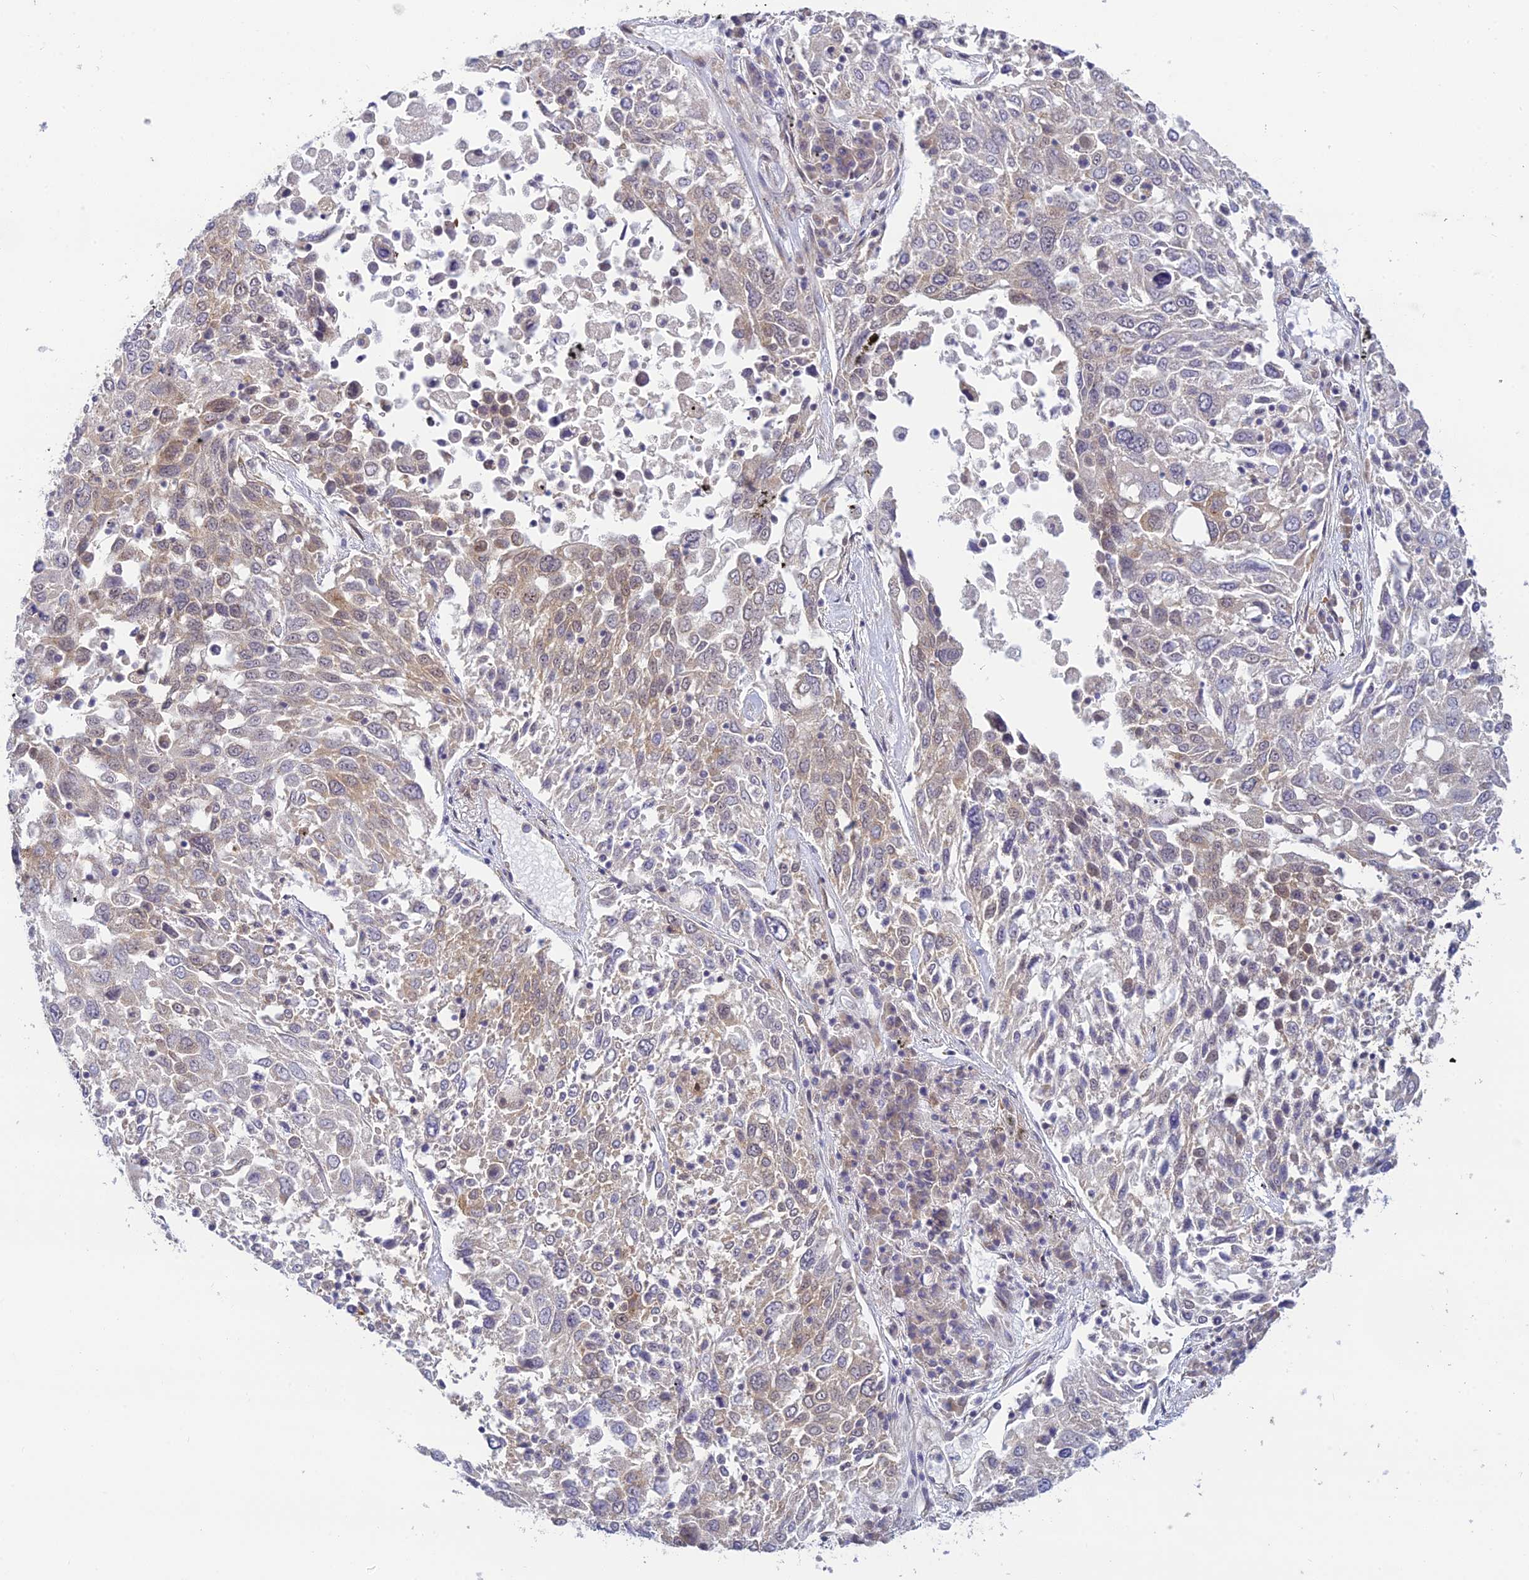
{"staining": {"intensity": "weak", "quantity": "<25%", "location": "cytoplasmic/membranous"}, "tissue": "lung cancer", "cell_type": "Tumor cells", "image_type": "cancer", "snomed": [{"axis": "morphology", "description": "Squamous cell carcinoma, NOS"}, {"axis": "topography", "description": "Lung"}], "caption": "Protein analysis of lung squamous cell carcinoma exhibits no significant staining in tumor cells.", "gene": "SKIC8", "patient": {"sex": "male", "age": 65}}